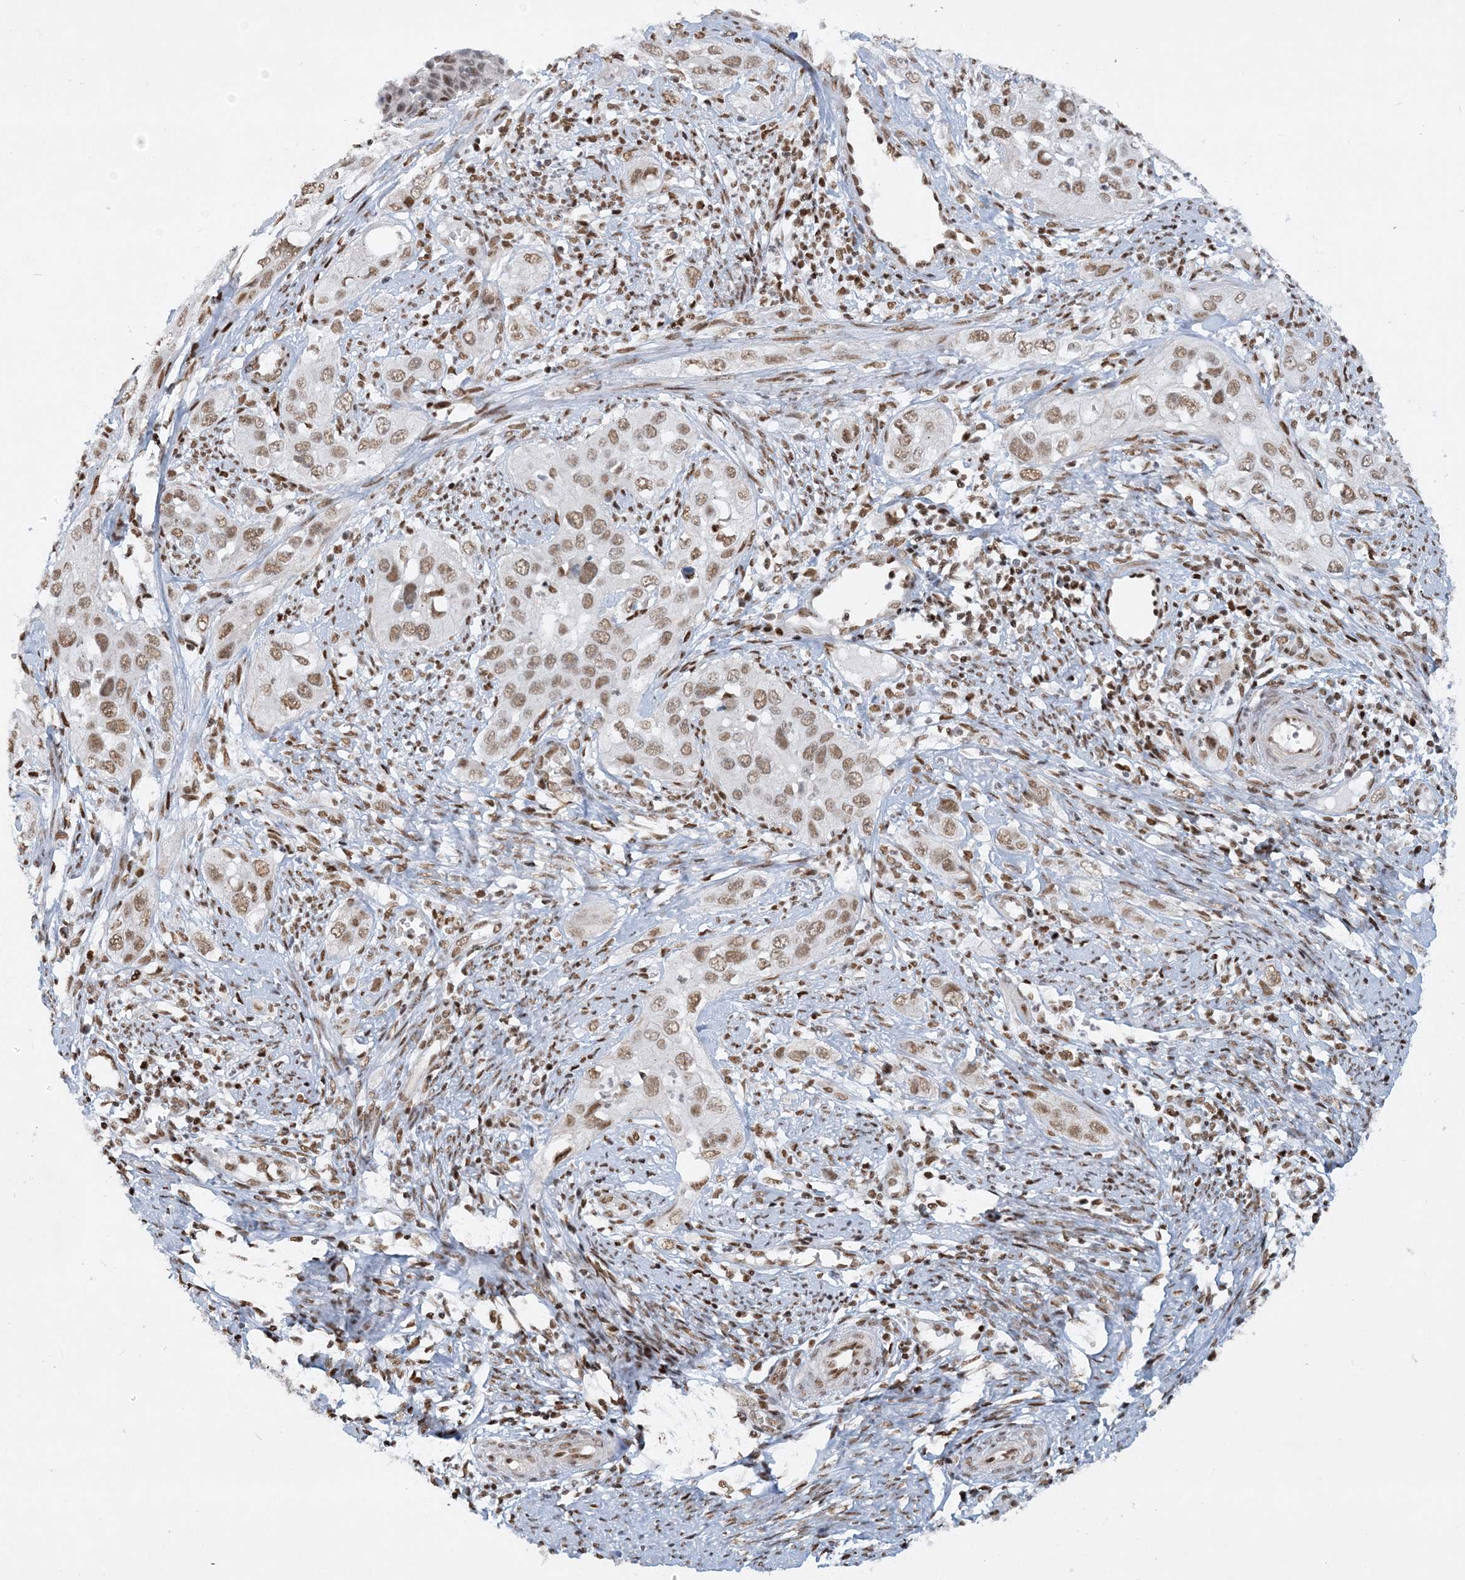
{"staining": {"intensity": "moderate", "quantity": ">75%", "location": "nuclear"}, "tissue": "cervical cancer", "cell_type": "Tumor cells", "image_type": "cancer", "snomed": [{"axis": "morphology", "description": "Squamous cell carcinoma, NOS"}, {"axis": "topography", "description": "Cervix"}], "caption": "This is an image of IHC staining of cervical cancer, which shows moderate staining in the nuclear of tumor cells.", "gene": "DELE1", "patient": {"sex": "female", "age": 34}}